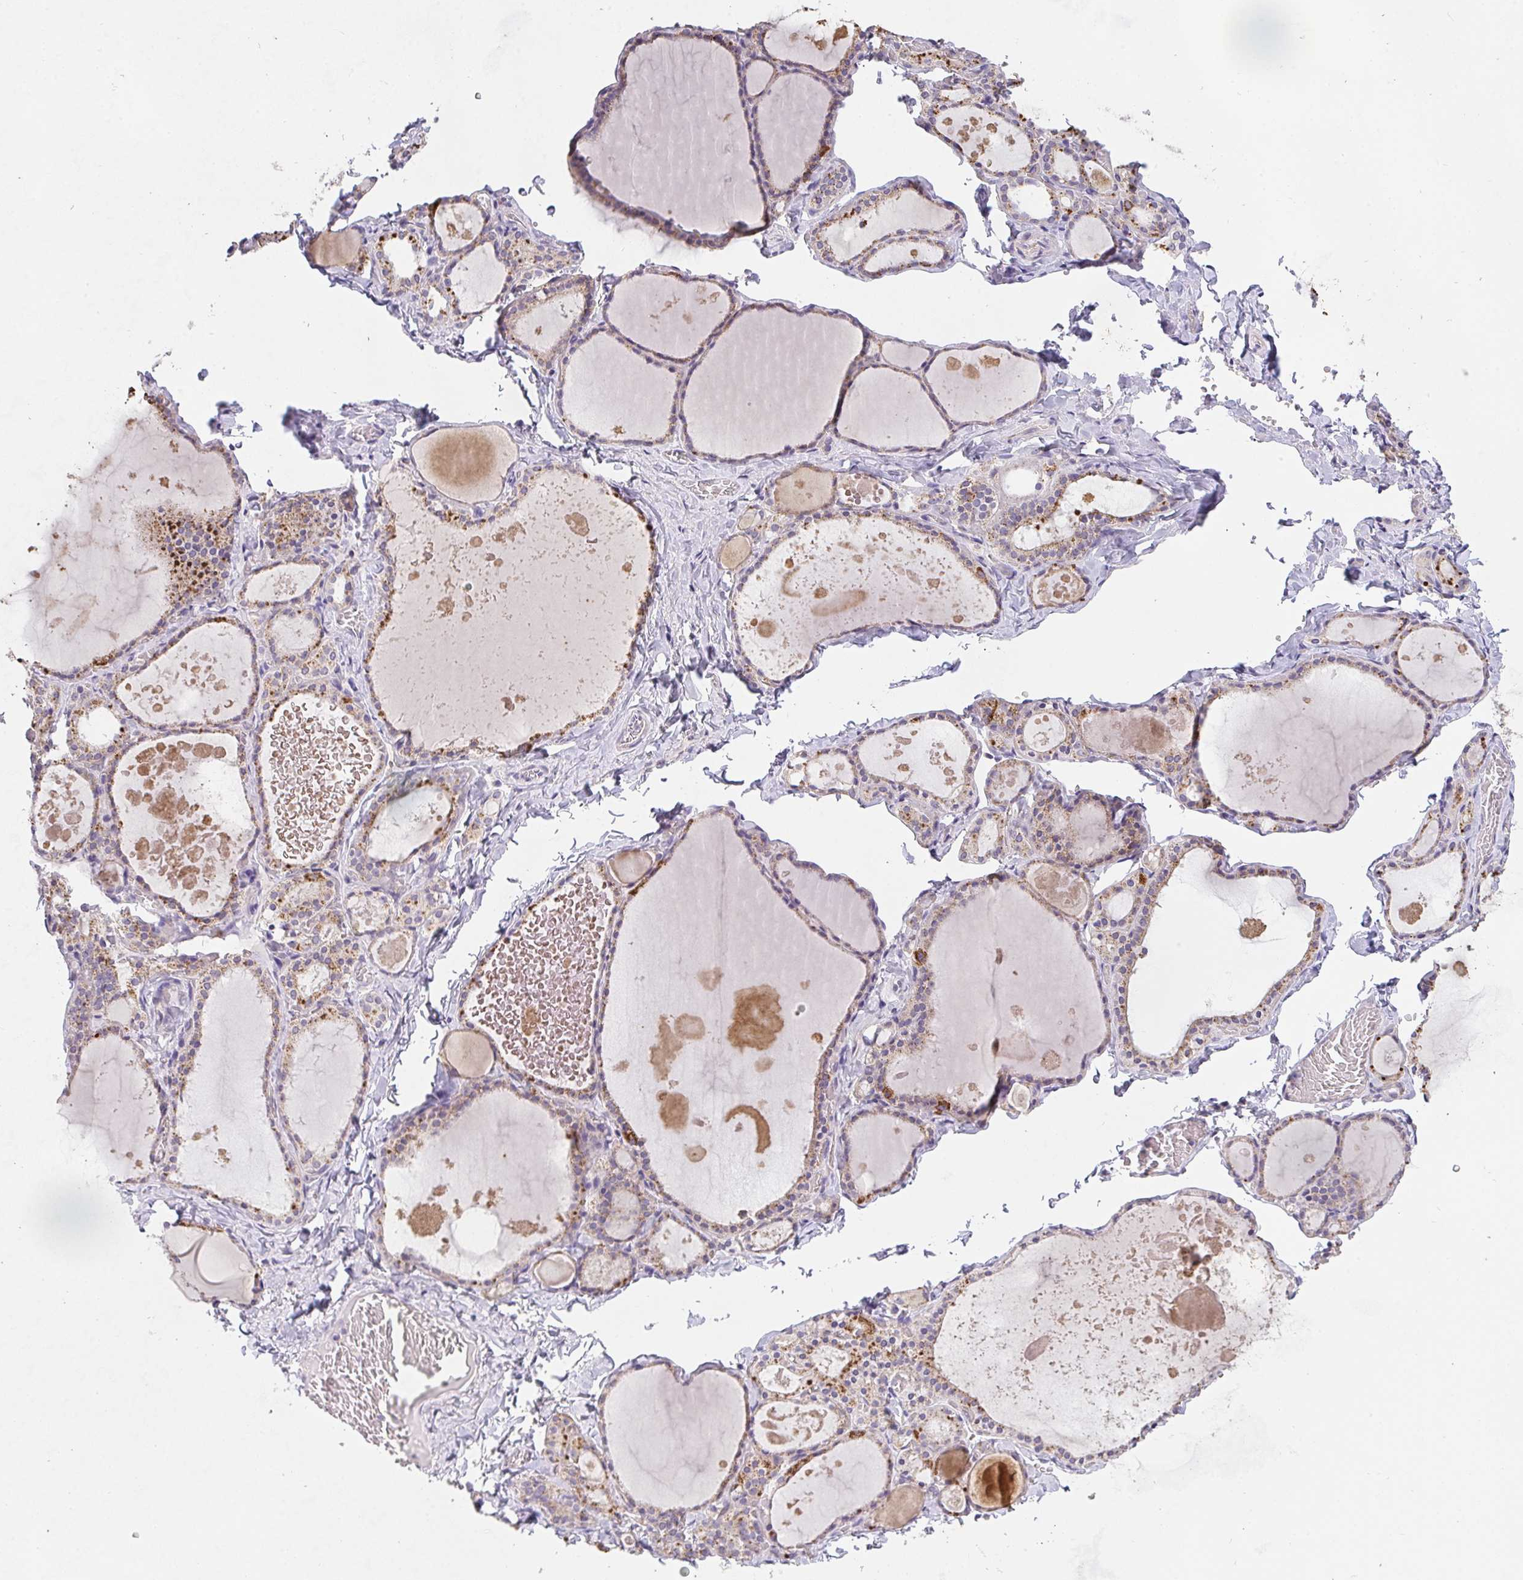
{"staining": {"intensity": "moderate", "quantity": "<25%", "location": "cytoplasmic/membranous"}, "tissue": "thyroid gland", "cell_type": "Glandular cells", "image_type": "normal", "snomed": [{"axis": "morphology", "description": "Normal tissue, NOS"}, {"axis": "topography", "description": "Thyroid gland"}], "caption": "An immunohistochemistry photomicrograph of normal tissue is shown. Protein staining in brown highlights moderate cytoplasmic/membranous positivity in thyroid gland within glandular cells. (IHC, brightfield microscopy, high magnification).", "gene": "TMEM219", "patient": {"sex": "male", "age": 56}}